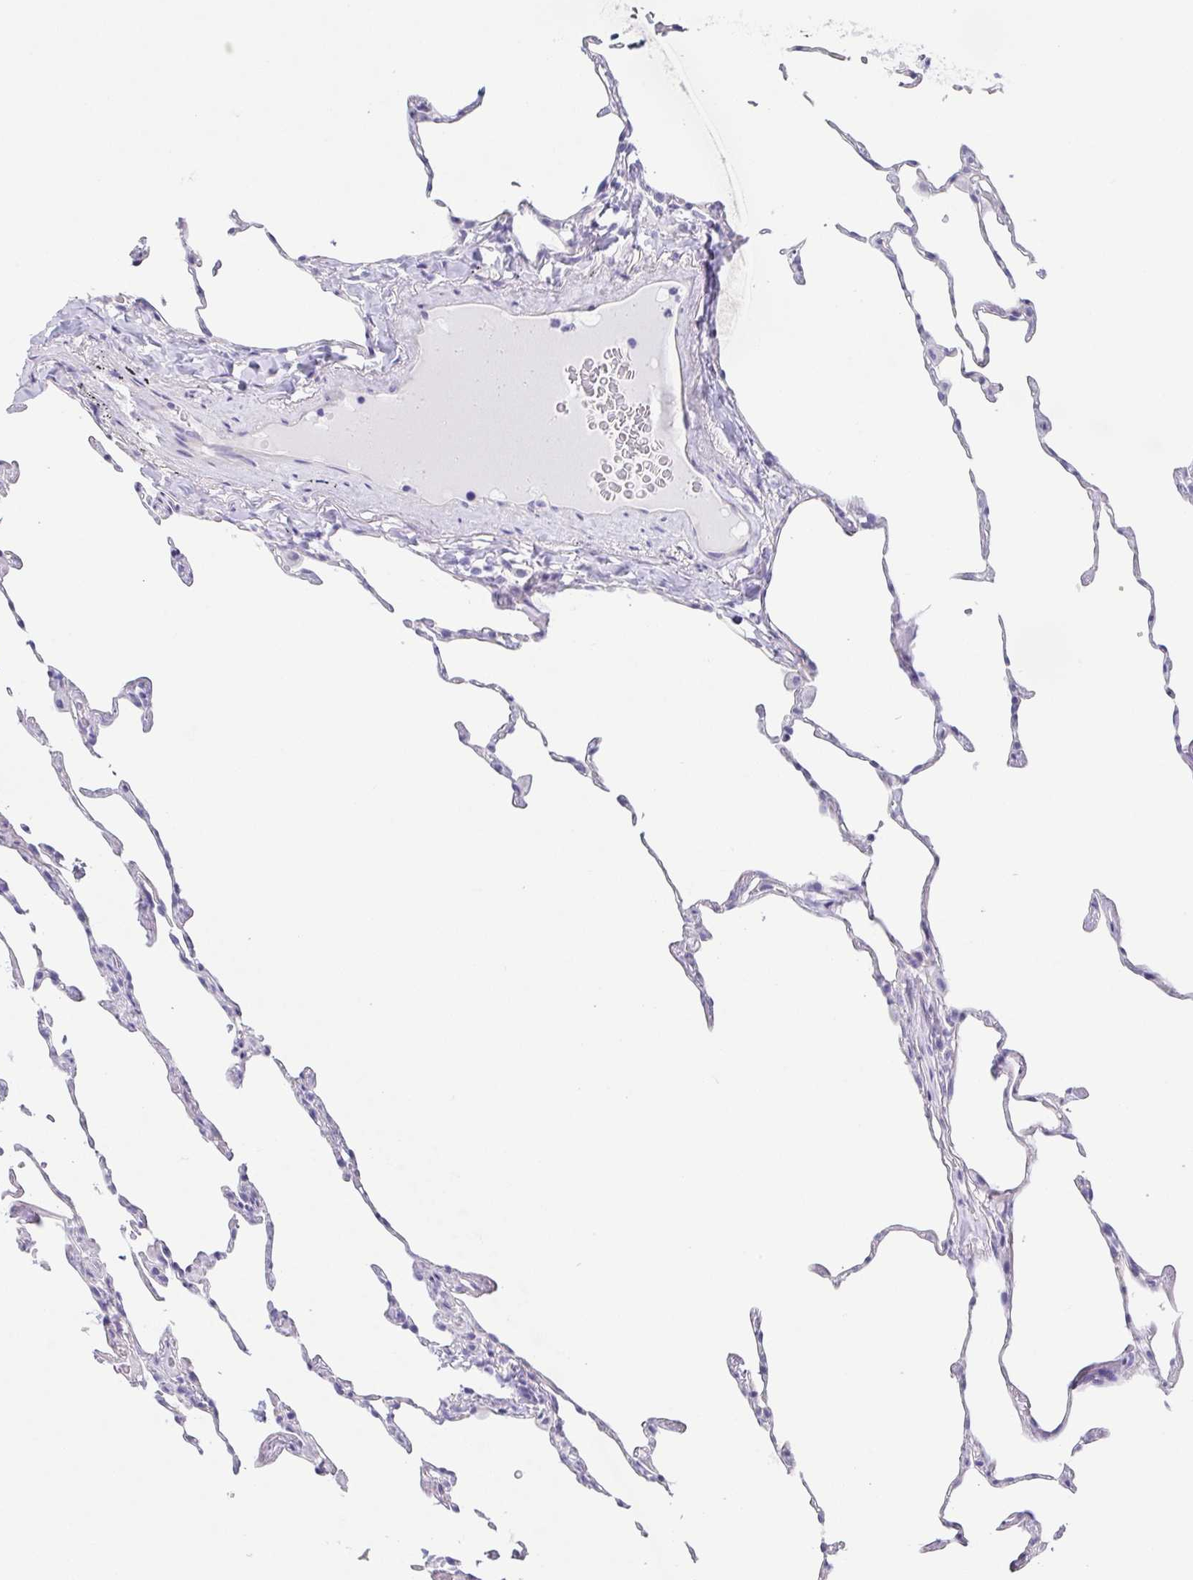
{"staining": {"intensity": "negative", "quantity": "none", "location": "none"}, "tissue": "lung", "cell_type": "Alveolar cells", "image_type": "normal", "snomed": [{"axis": "morphology", "description": "Normal tissue, NOS"}, {"axis": "topography", "description": "Lung"}], "caption": "DAB (3,3'-diaminobenzidine) immunohistochemical staining of normal human lung displays no significant staining in alveolar cells.", "gene": "ENSG00000275778", "patient": {"sex": "female", "age": 57}}